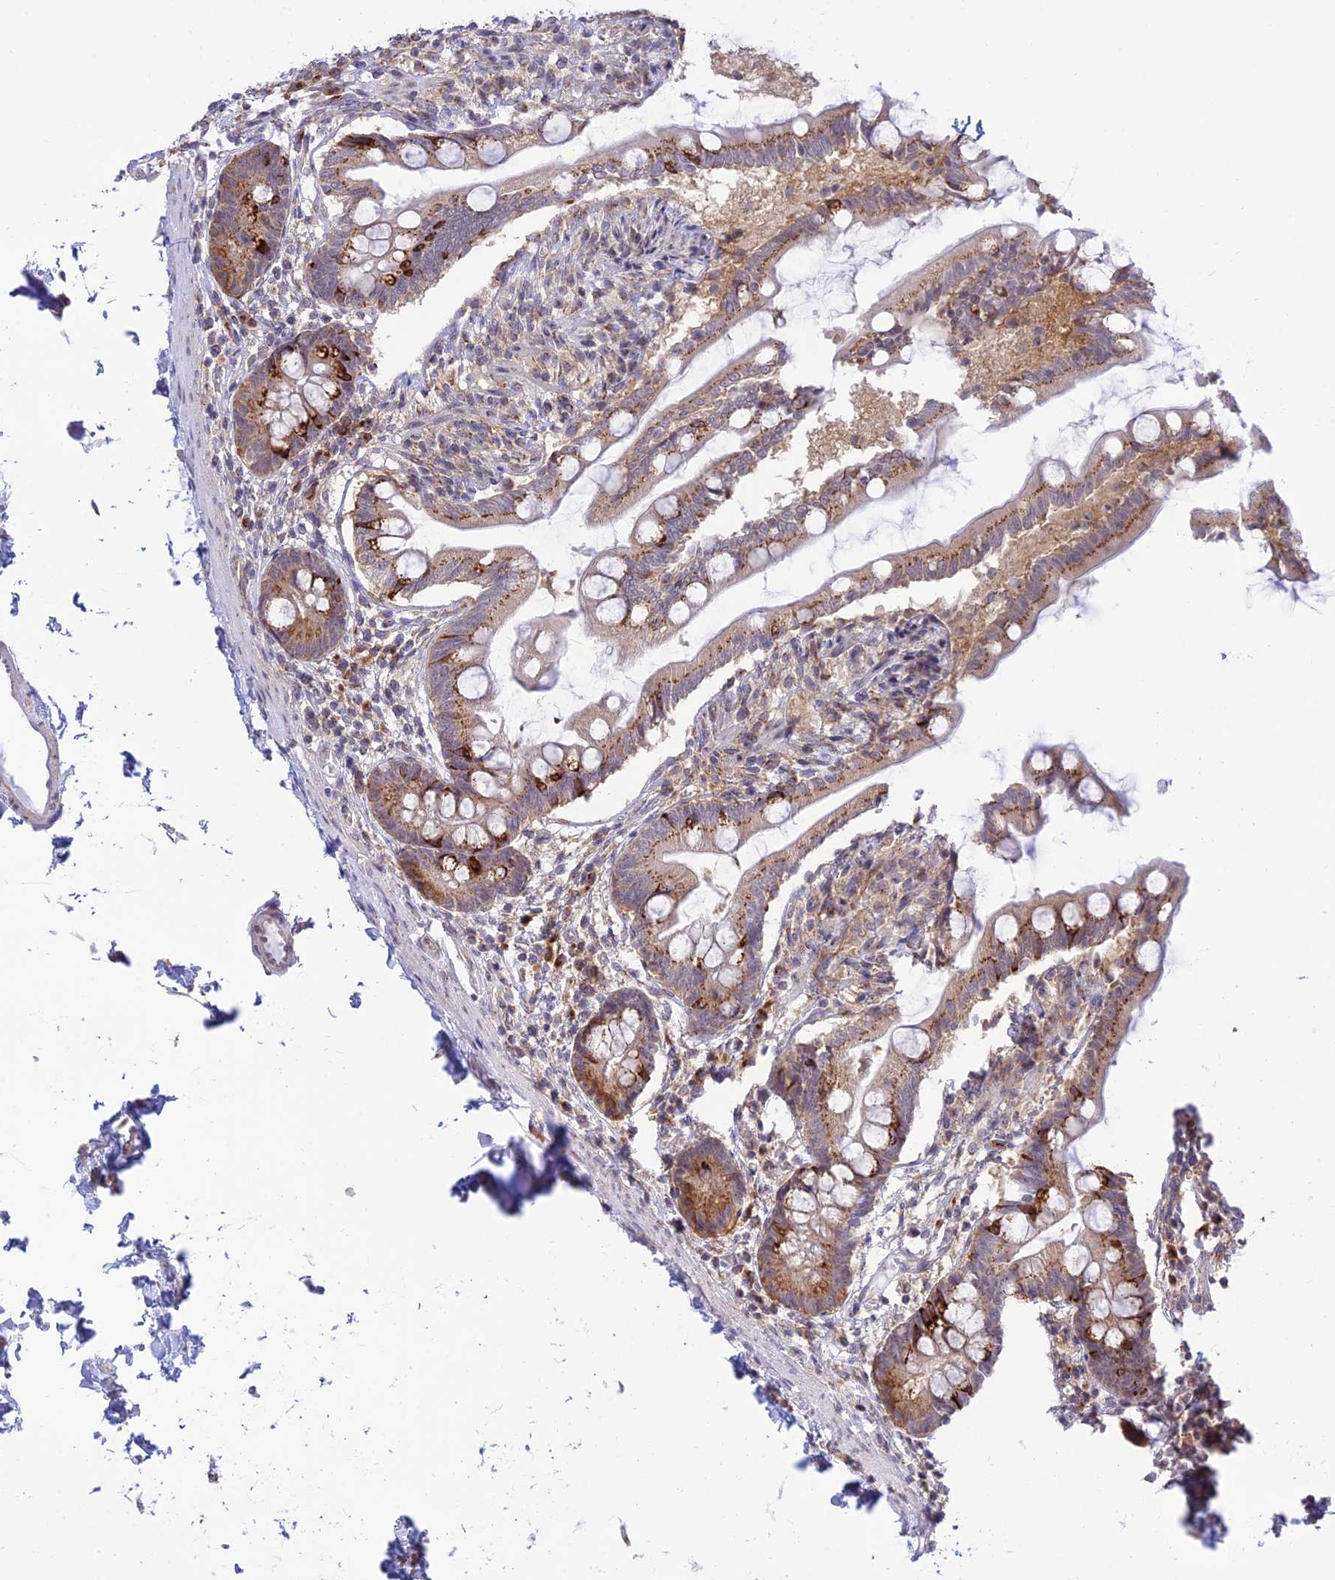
{"staining": {"intensity": "strong", "quantity": "25%-75%", "location": "cytoplasmic/membranous"}, "tissue": "small intestine", "cell_type": "Glandular cells", "image_type": "normal", "snomed": [{"axis": "morphology", "description": "Normal tissue, NOS"}, {"axis": "topography", "description": "Small intestine"}], "caption": "Human small intestine stained with a brown dye displays strong cytoplasmic/membranous positive expression in approximately 25%-75% of glandular cells.", "gene": "GOLGA3", "patient": {"sex": "female", "age": 56}}